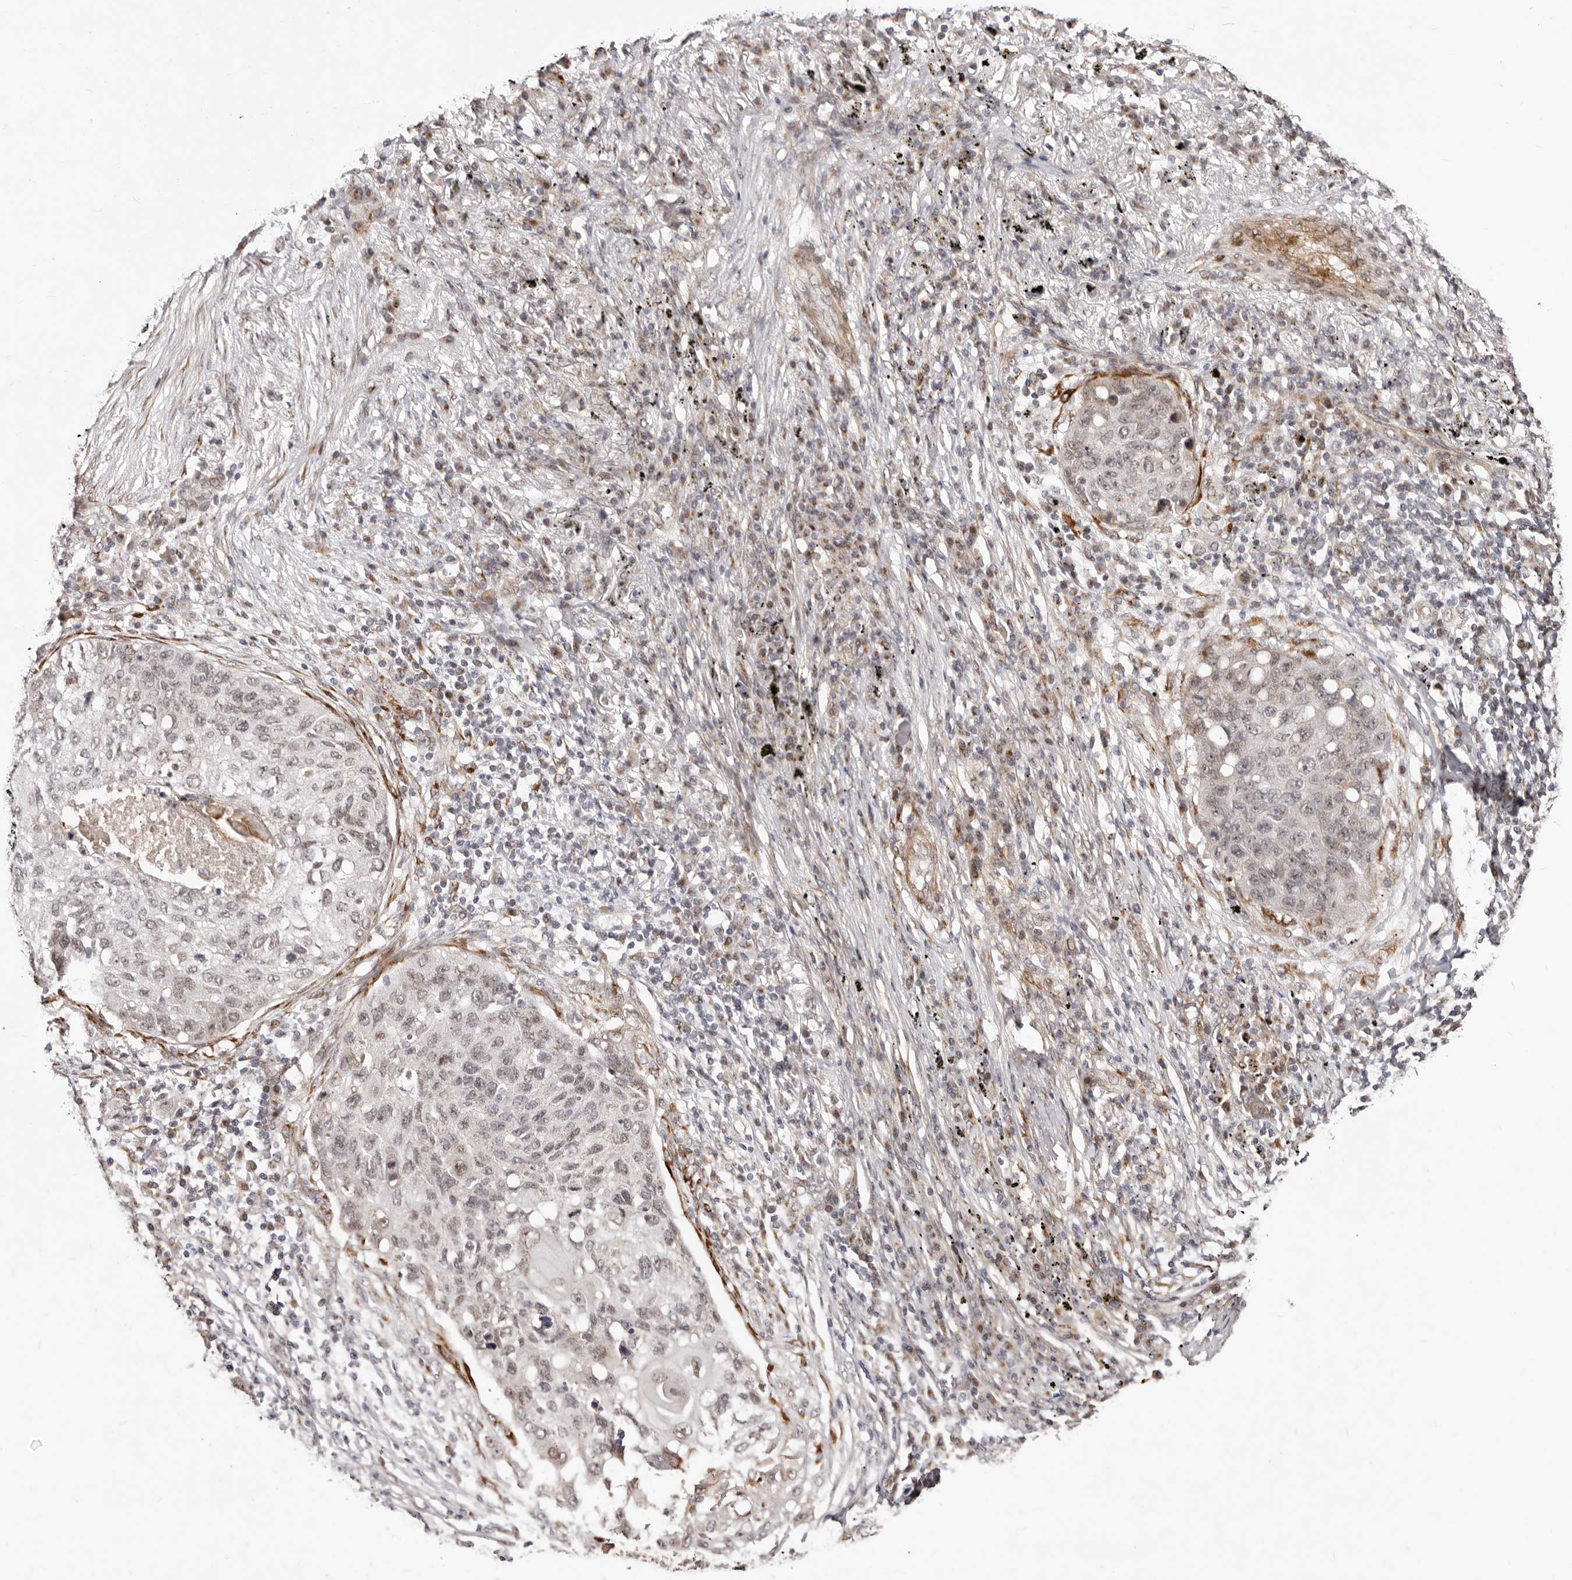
{"staining": {"intensity": "weak", "quantity": "<25%", "location": "nuclear"}, "tissue": "lung cancer", "cell_type": "Tumor cells", "image_type": "cancer", "snomed": [{"axis": "morphology", "description": "Squamous cell carcinoma, NOS"}, {"axis": "topography", "description": "Lung"}], "caption": "Tumor cells show no significant positivity in squamous cell carcinoma (lung). The staining was performed using DAB to visualize the protein expression in brown, while the nuclei were stained in blue with hematoxylin (Magnification: 20x).", "gene": "SRCAP", "patient": {"sex": "female", "age": 63}}